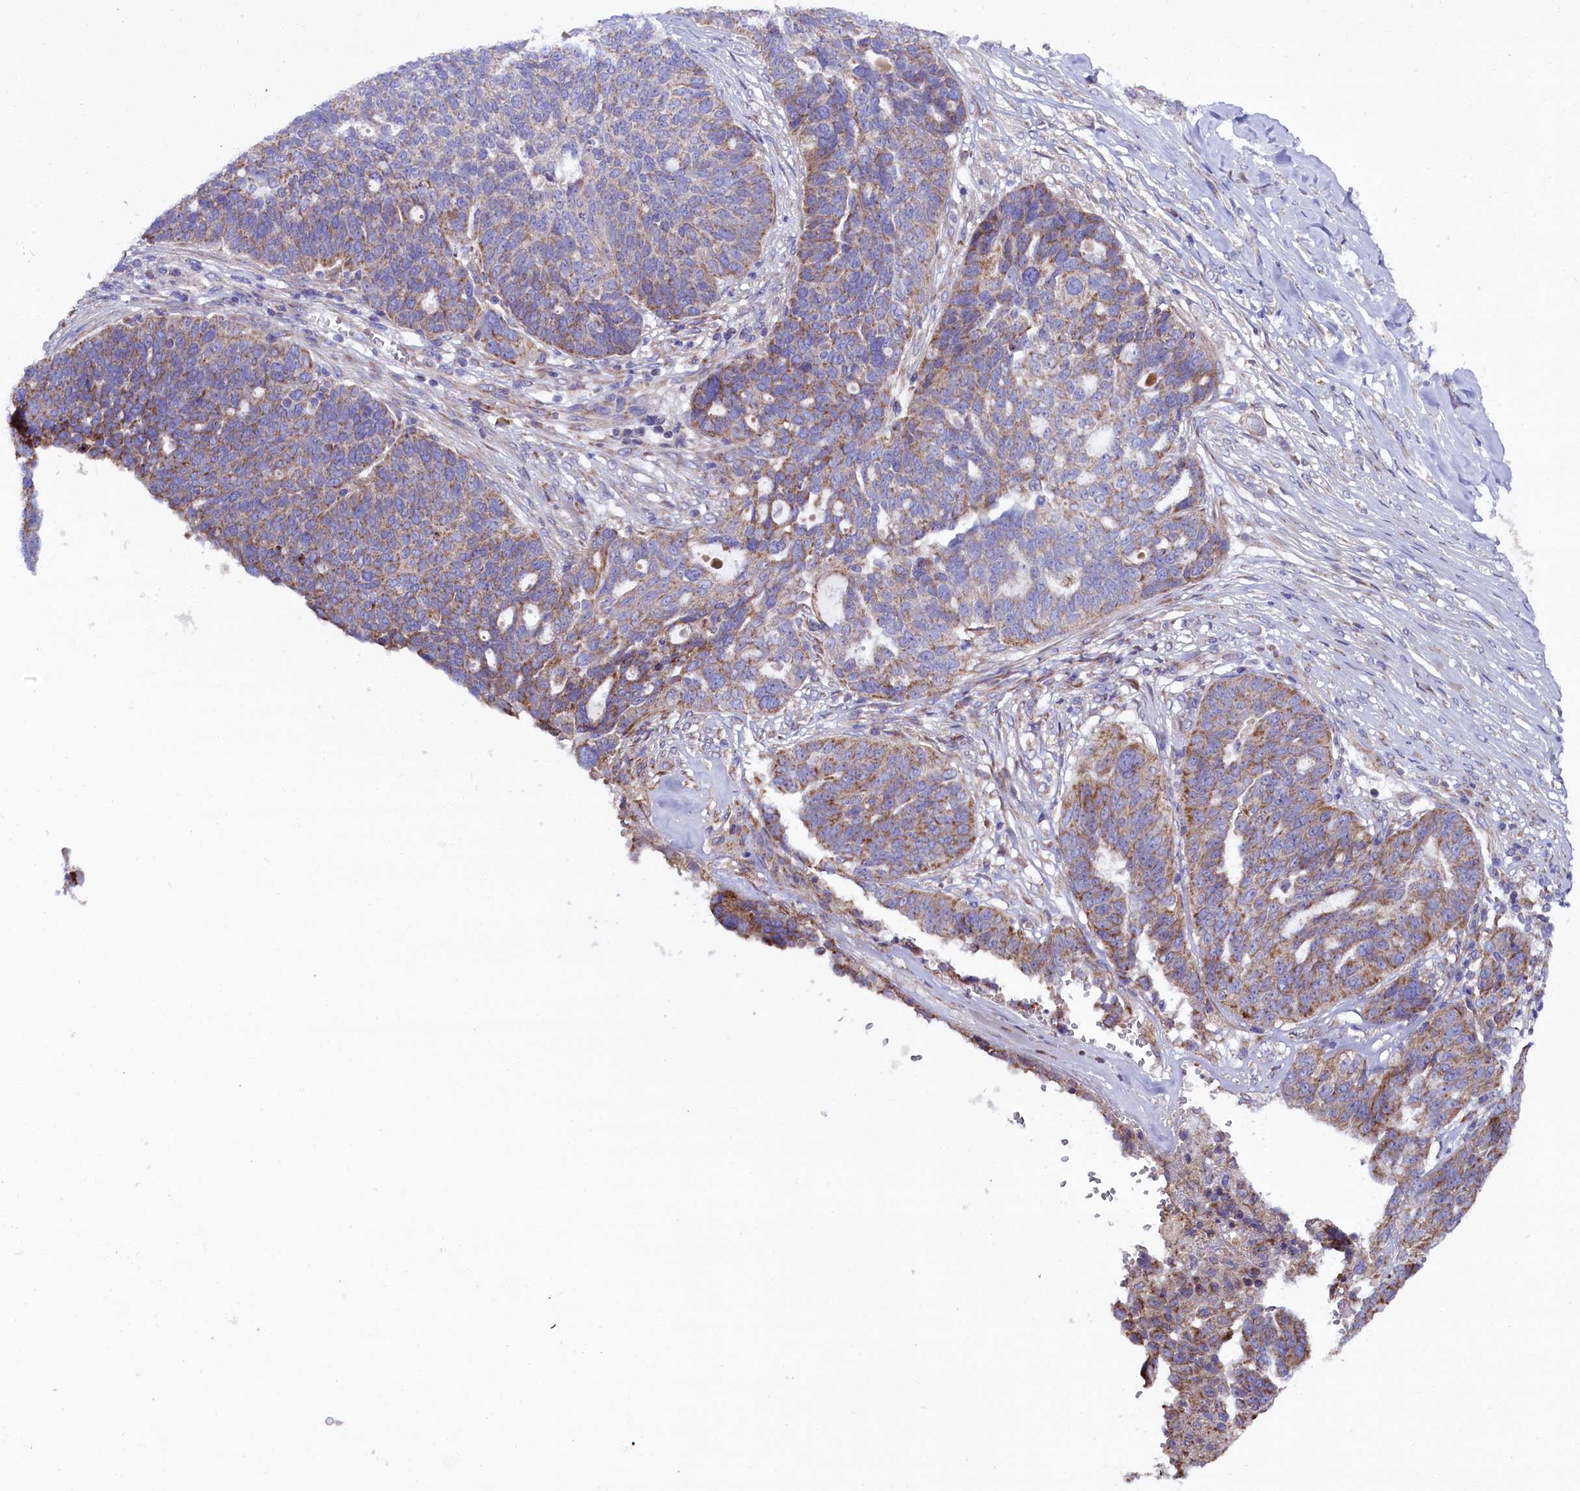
{"staining": {"intensity": "moderate", "quantity": "25%-75%", "location": "cytoplasmic/membranous"}, "tissue": "ovarian cancer", "cell_type": "Tumor cells", "image_type": "cancer", "snomed": [{"axis": "morphology", "description": "Cystadenocarcinoma, serous, NOS"}, {"axis": "topography", "description": "Ovary"}], "caption": "About 25%-75% of tumor cells in ovarian cancer exhibit moderate cytoplasmic/membranous protein staining as visualized by brown immunohistochemical staining.", "gene": "ZSWIM1", "patient": {"sex": "female", "age": 59}}